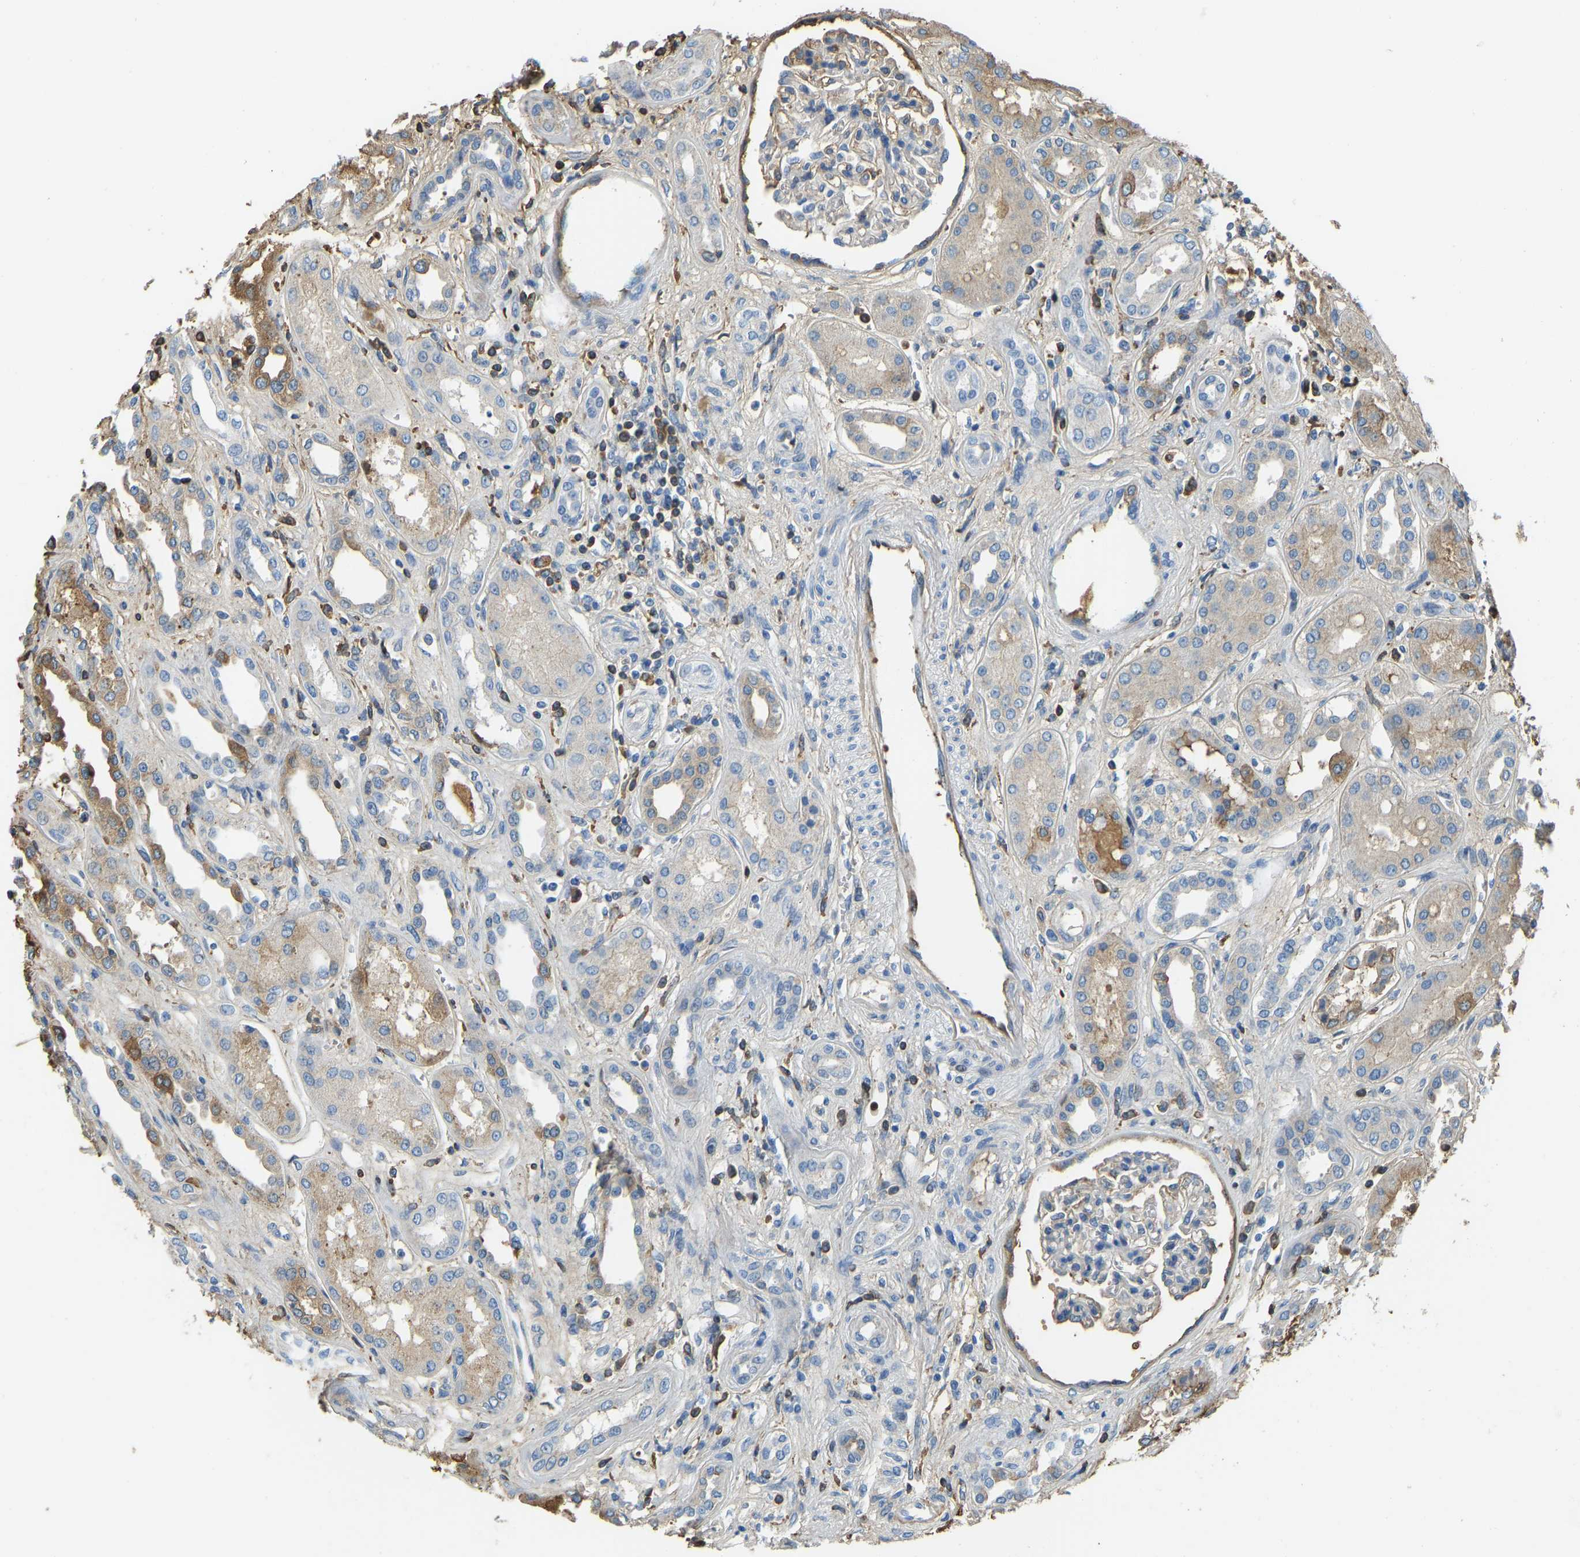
{"staining": {"intensity": "negative", "quantity": "none", "location": "none"}, "tissue": "kidney", "cell_type": "Cells in glomeruli", "image_type": "normal", "snomed": [{"axis": "morphology", "description": "Normal tissue, NOS"}, {"axis": "topography", "description": "Kidney"}], "caption": "Cells in glomeruli show no significant positivity in benign kidney. Brightfield microscopy of immunohistochemistry stained with DAB (brown) and hematoxylin (blue), captured at high magnification.", "gene": "THBS4", "patient": {"sex": "male", "age": 59}}